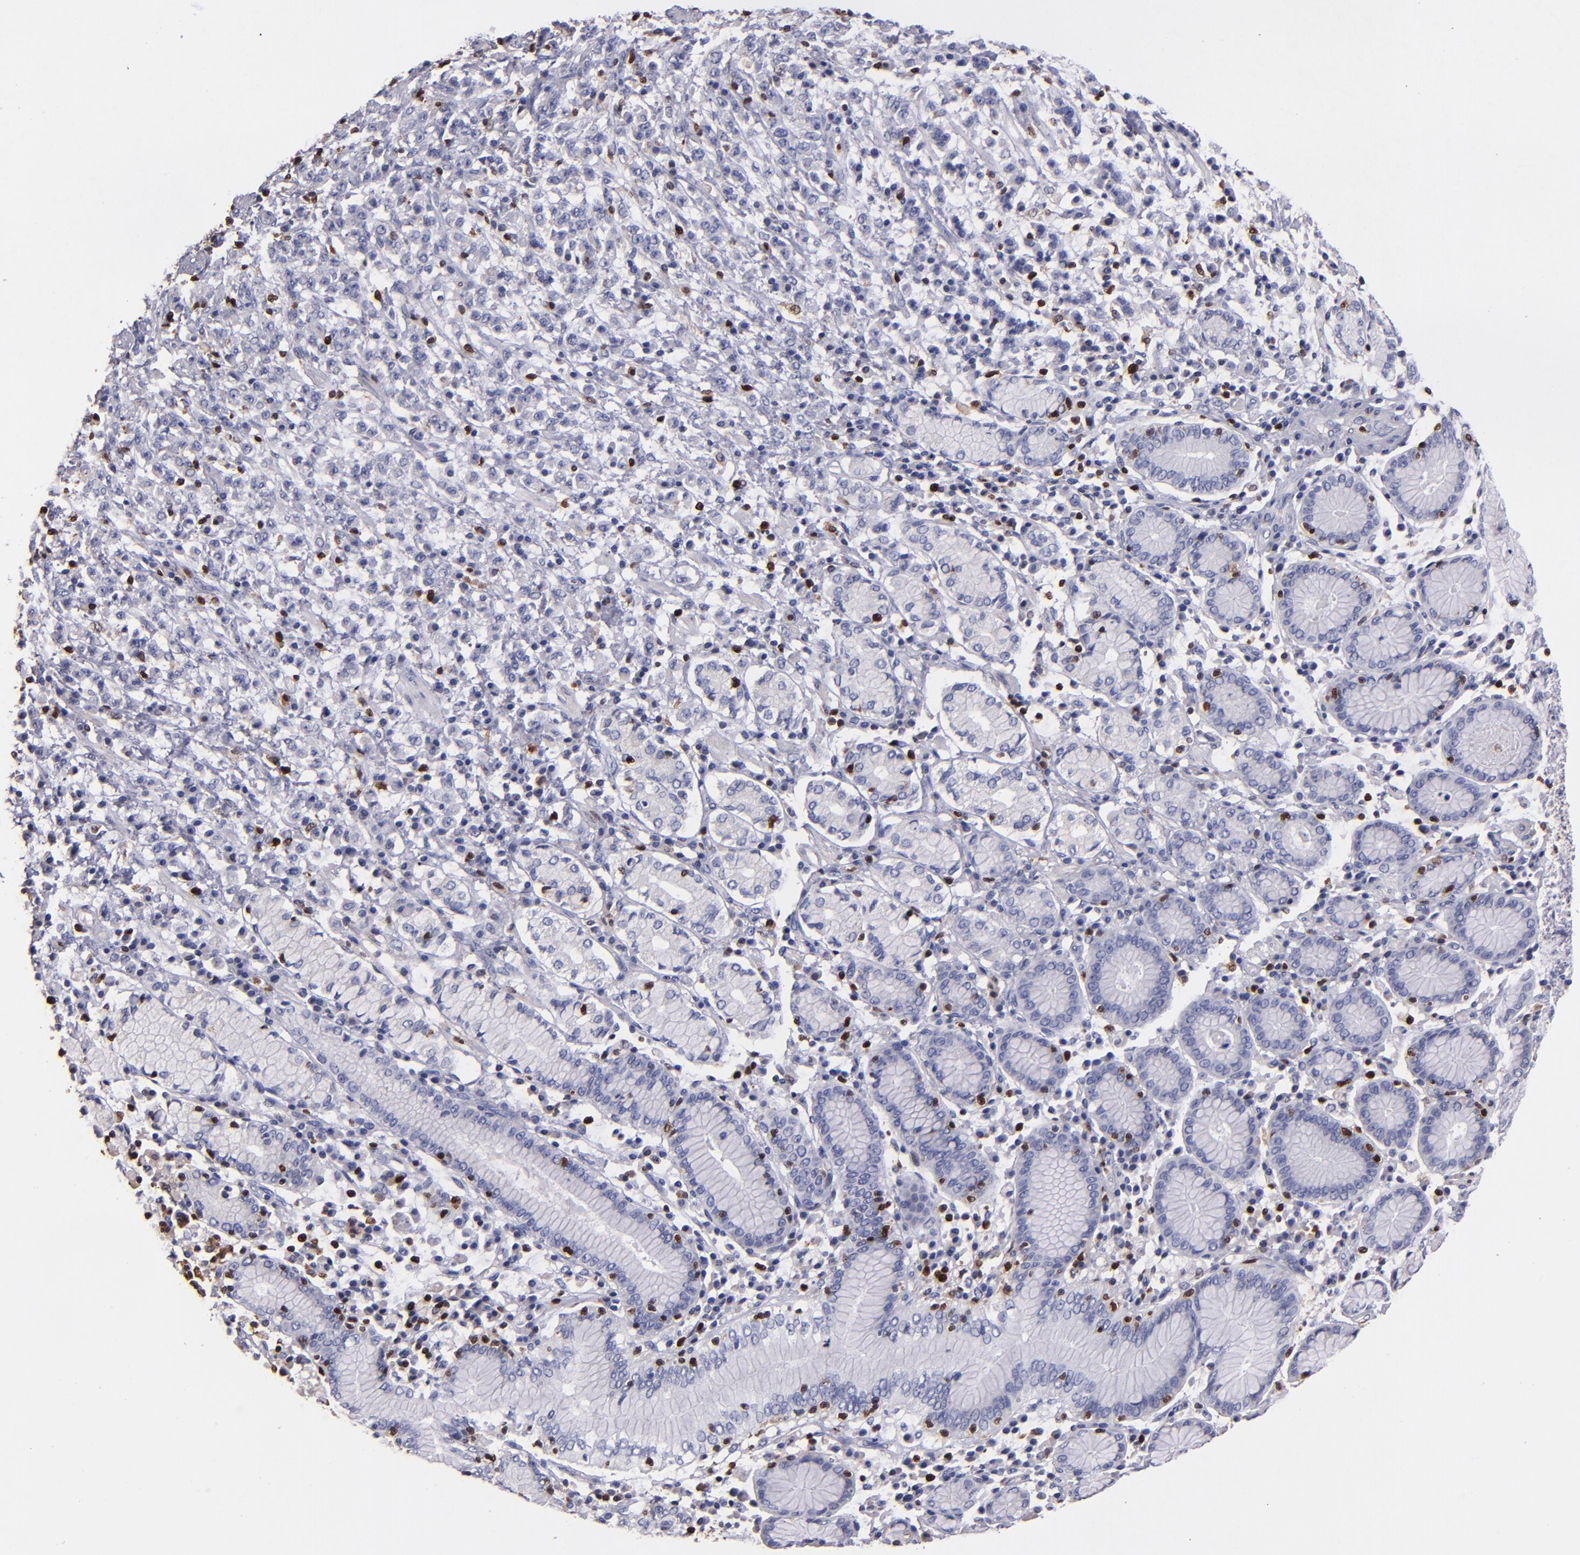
{"staining": {"intensity": "negative", "quantity": "none", "location": "none"}, "tissue": "stomach cancer", "cell_type": "Tumor cells", "image_type": "cancer", "snomed": [{"axis": "morphology", "description": "Adenocarcinoma, NOS"}, {"axis": "topography", "description": "Stomach, lower"}], "caption": "A high-resolution micrograph shows immunohistochemistry staining of adenocarcinoma (stomach), which displays no significant expression in tumor cells.", "gene": "S100A4", "patient": {"sex": "male", "age": 88}}